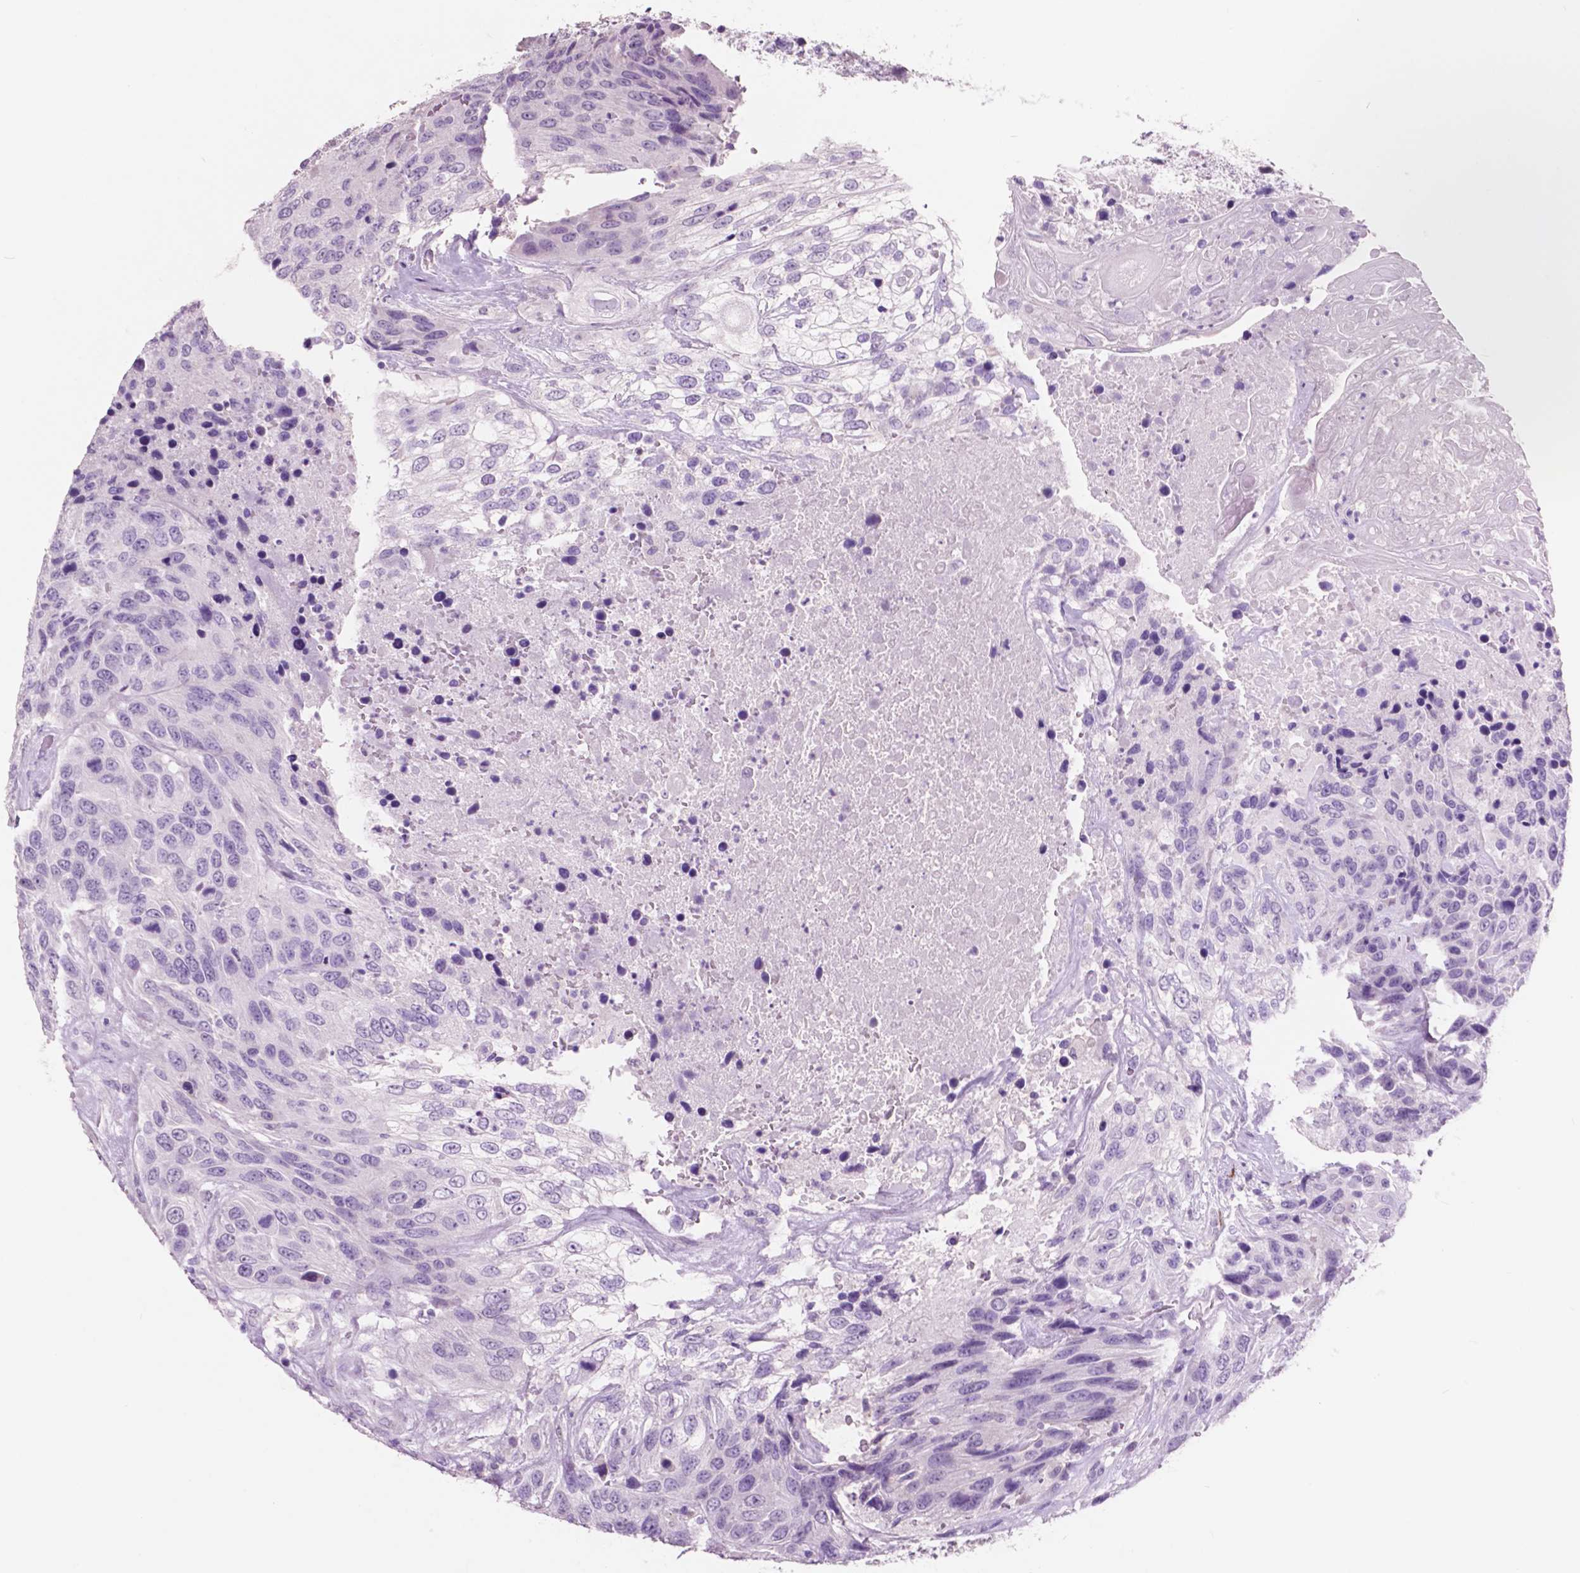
{"staining": {"intensity": "negative", "quantity": "none", "location": "none"}, "tissue": "urothelial cancer", "cell_type": "Tumor cells", "image_type": "cancer", "snomed": [{"axis": "morphology", "description": "Urothelial carcinoma, High grade"}, {"axis": "topography", "description": "Urinary bladder"}], "caption": "Immunohistochemical staining of human urothelial carcinoma (high-grade) shows no significant positivity in tumor cells. Nuclei are stained in blue.", "gene": "IDO1", "patient": {"sex": "female", "age": 70}}